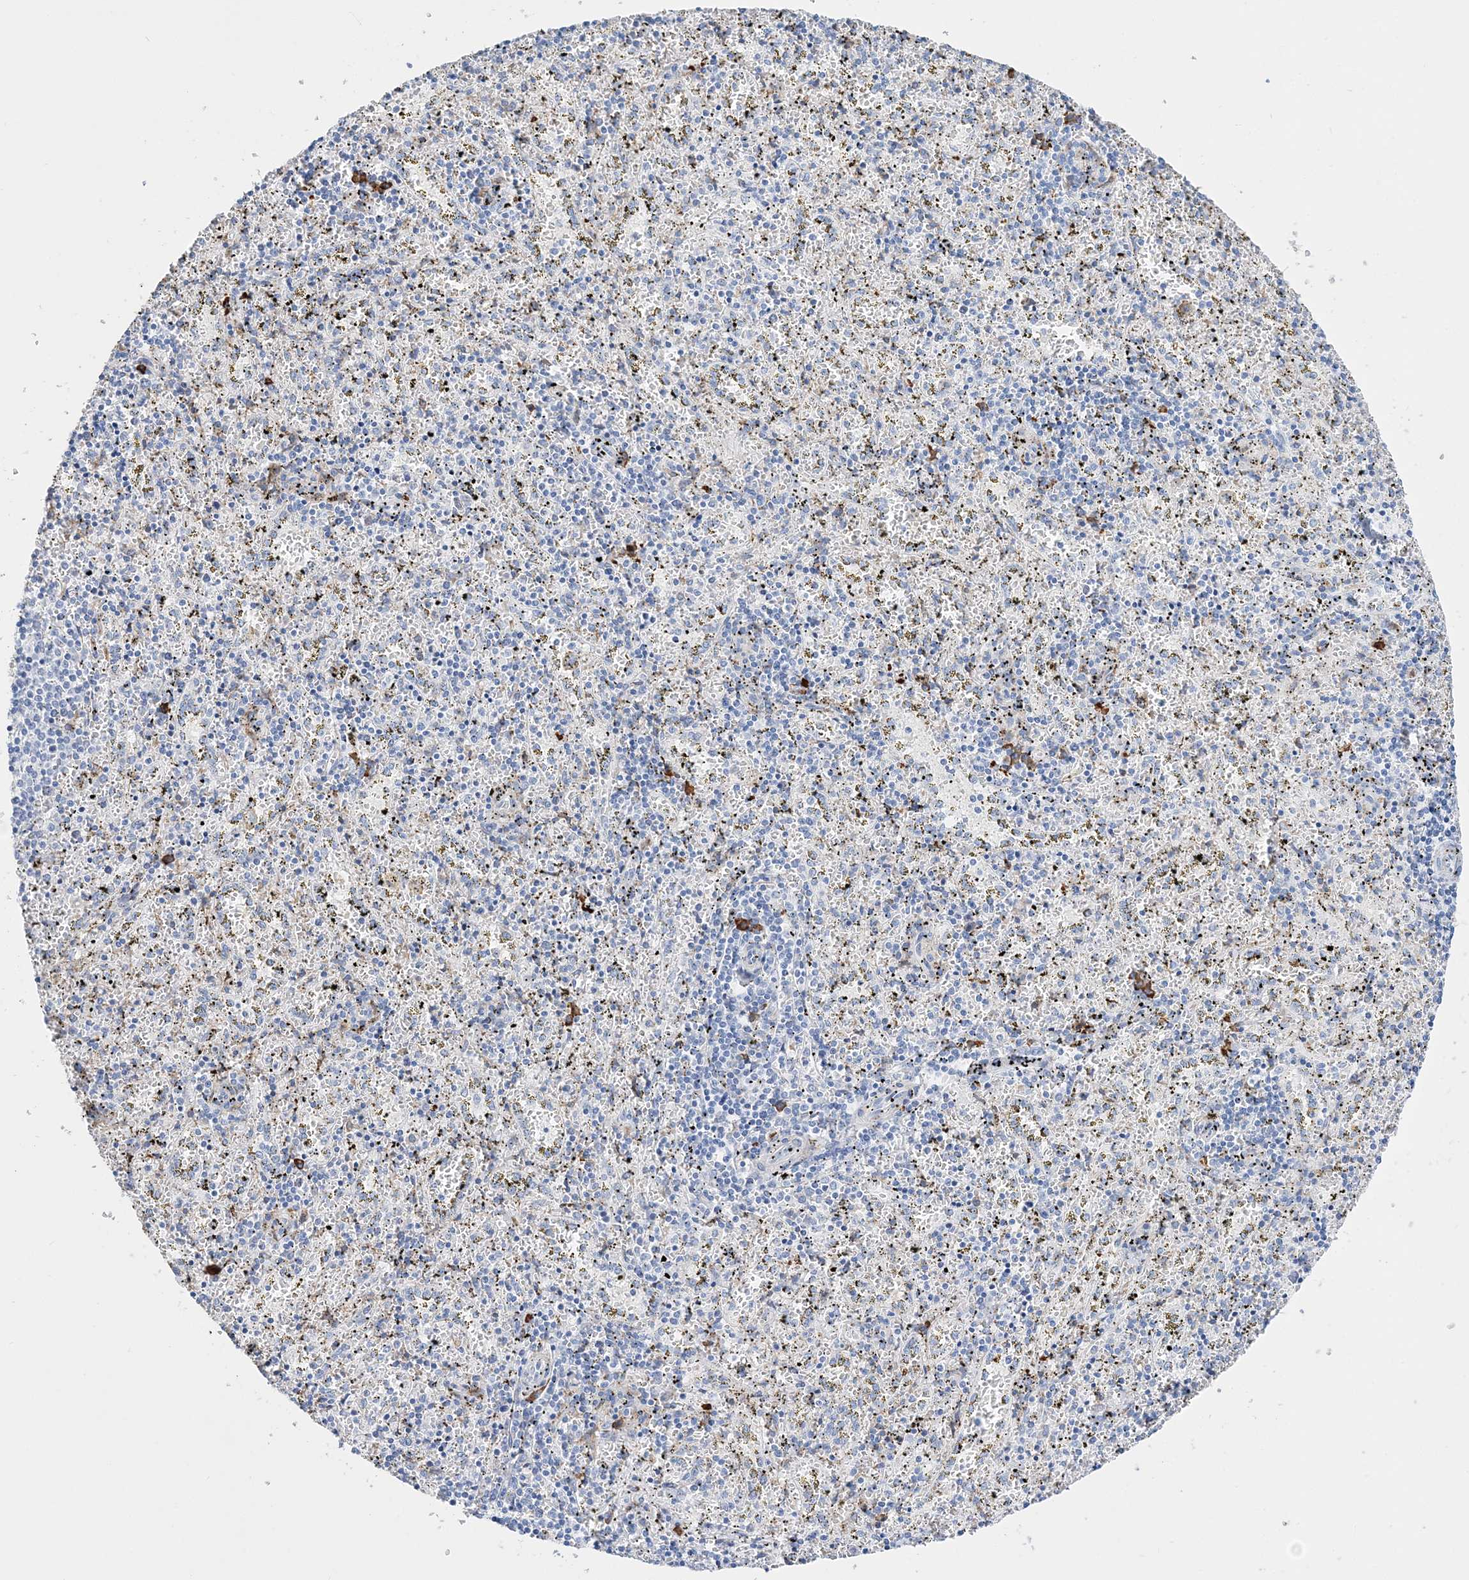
{"staining": {"intensity": "strong", "quantity": "<25%", "location": "cytoplasmic/membranous"}, "tissue": "spleen", "cell_type": "Cells in red pulp", "image_type": "normal", "snomed": [{"axis": "morphology", "description": "Normal tissue, NOS"}, {"axis": "topography", "description": "Spleen"}], "caption": "Protein expression by IHC displays strong cytoplasmic/membranous positivity in about <25% of cells in red pulp in benign spleen.", "gene": "TSPYL6", "patient": {"sex": "male", "age": 11}}